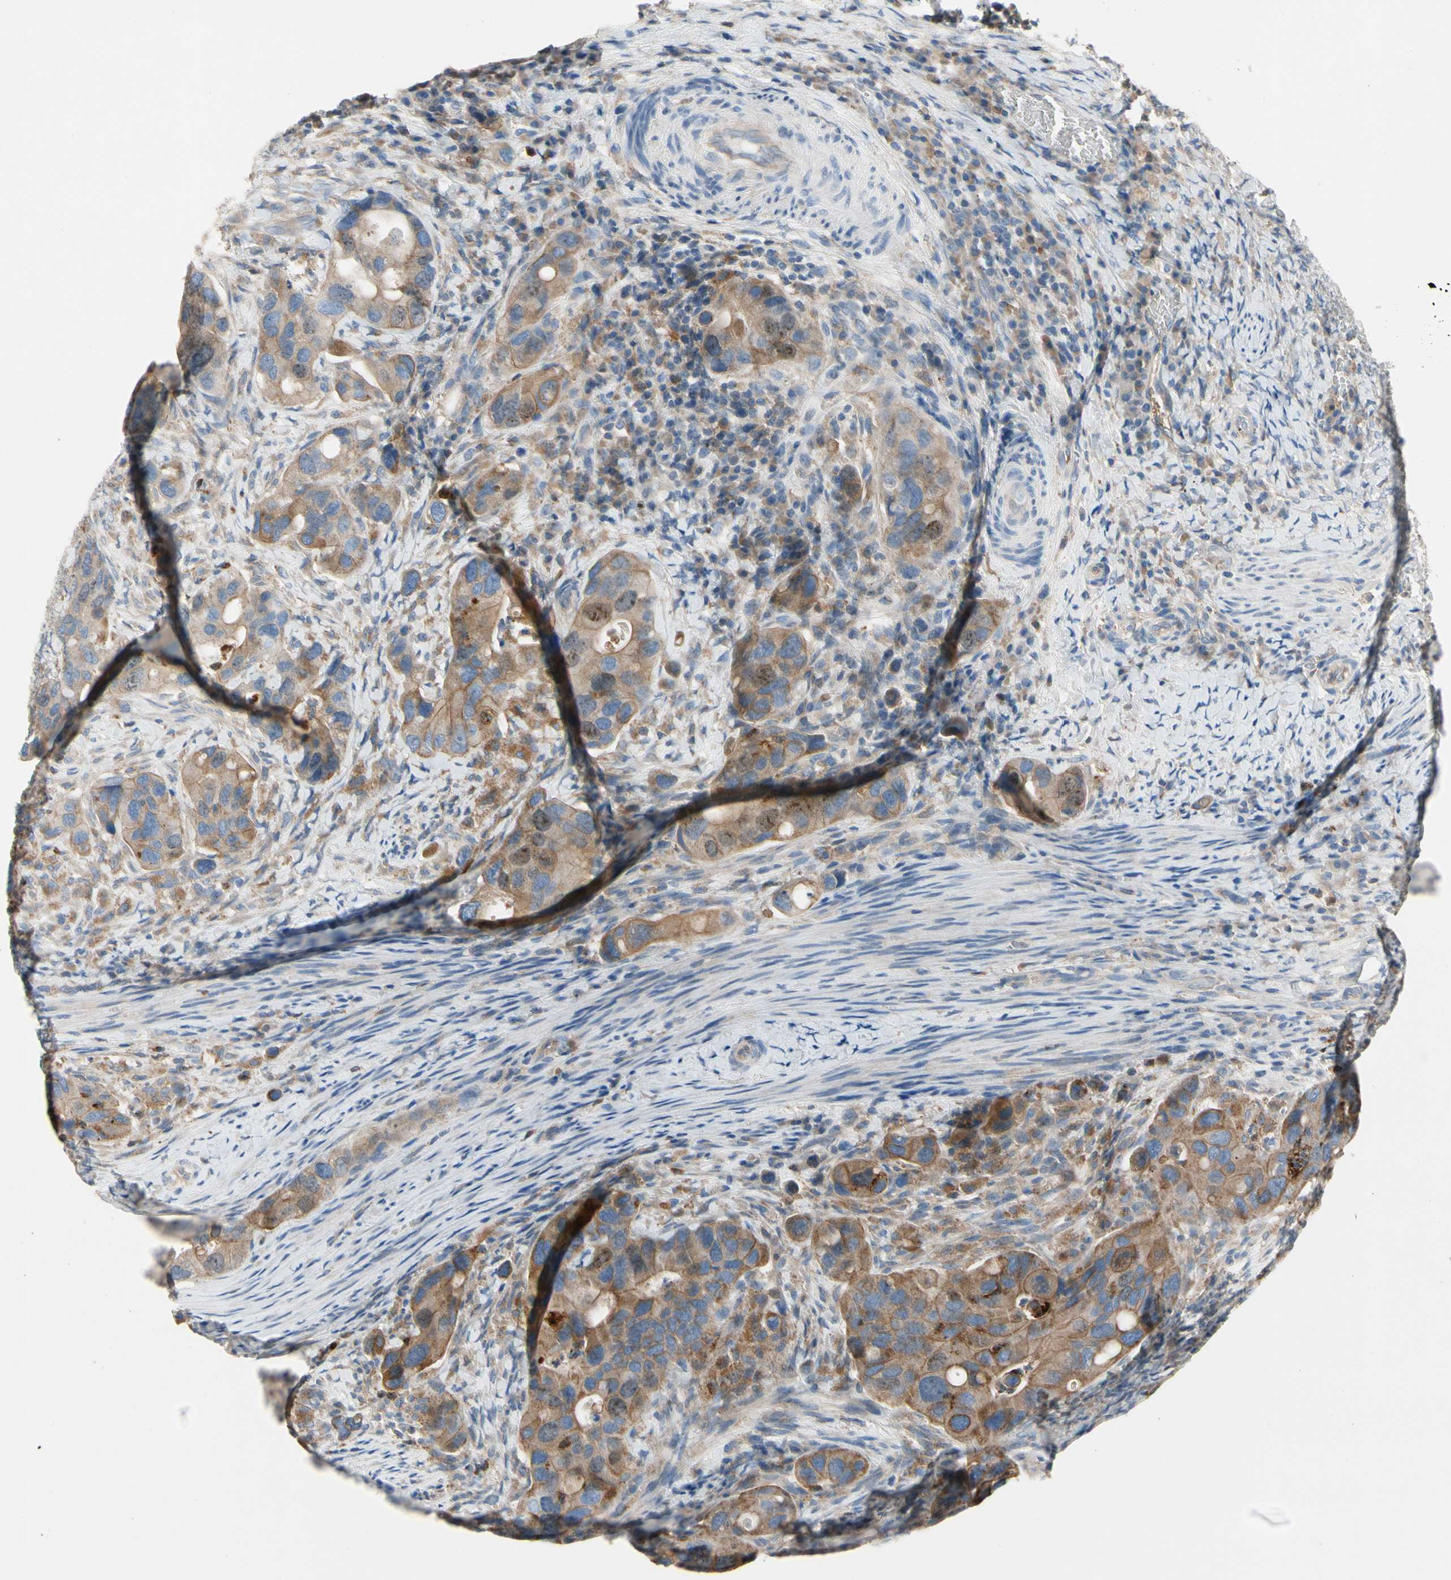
{"staining": {"intensity": "moderate", "quantity": ">75%", "location": "cytoplasmic/membranous"}, "tissue": "colorectal cancer", "cell_type": "Tumor cells", "image_type": "cancer", "snomed": [{"axis": "morphology", "description": "Adenocarcinoma, NOS"}, {"axis": "topography", "description": "Rectum"}], "caption": "Protein staining displays moderate cytoplasmic/membranous positivity in approximately >75% of tumor cells in colorectal cancer (adenocarcinoma). Nuclei are stained in blue.", "gene": "HJURP", "patient": {"sex": "female", "age": 57}}